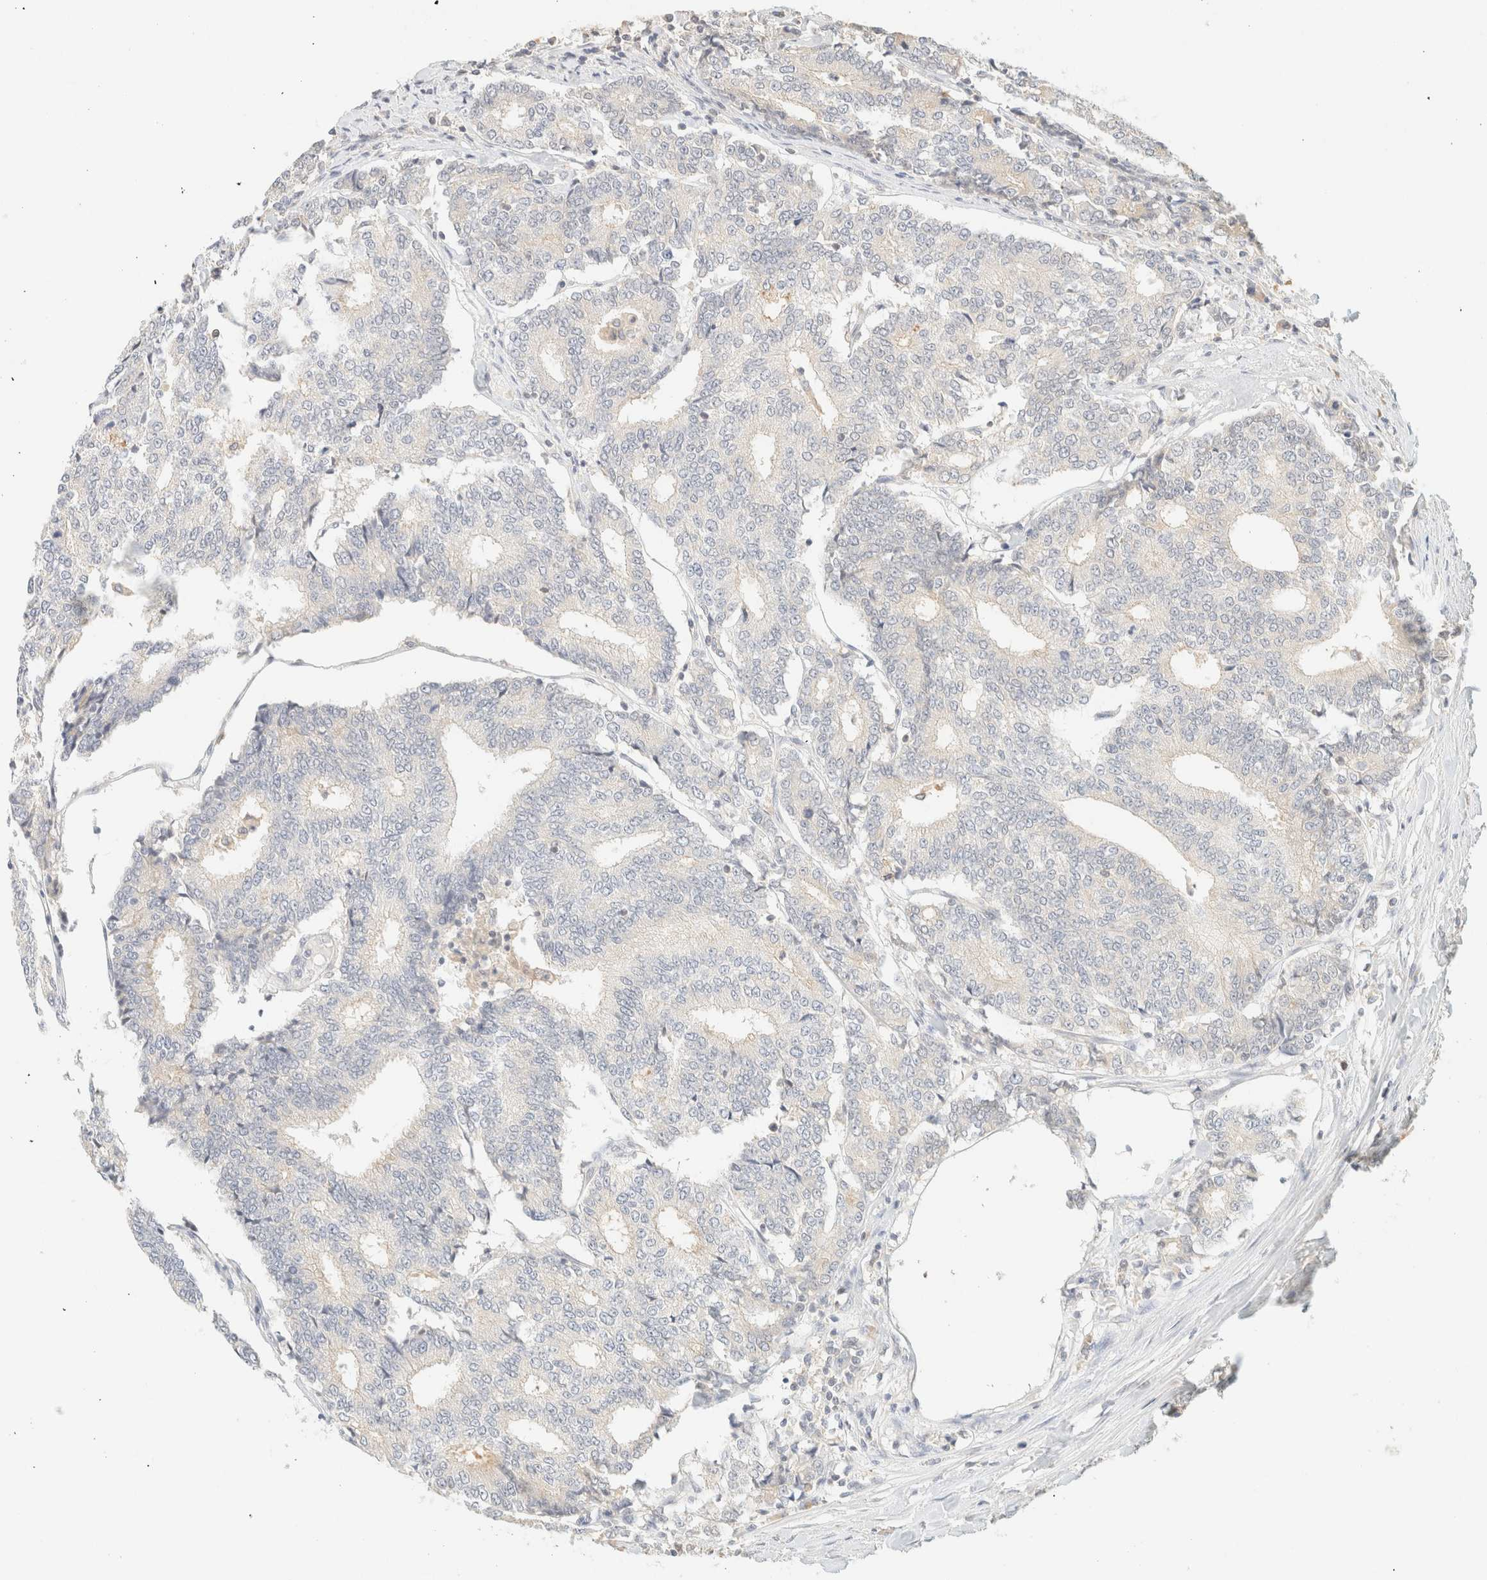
{"staining": {"intensity": "negative", "quantity": "none", "location": "none"}, "tissue": "prostate cancer", "cell_type": "Tumor cells", "image_type": "cancer", "snomed": [{"axis": "morphology", "description": "Normal tissue, NOS"}, {"axis": "morphology", "description": "Adenocarcinoma, High grade"}, {"axis": "topography", "description": "Prostate"}, {"axis": "topography", "description": "Seminal veicle"}], "caption": "Immunohistochemistry micrograph of high-grade adenocarcinoma (prostate) stained for a protein (brown), which shows no expression in tumor cells. Brightfield microscopy of immunohistochemistry stained with DAB (3,3'-diaminobenzidine) (brown) and hematoxylin (blue), captured at high magnification.", "gene": "TIMD4", "patient": {"sex": "male", "age": 55}}